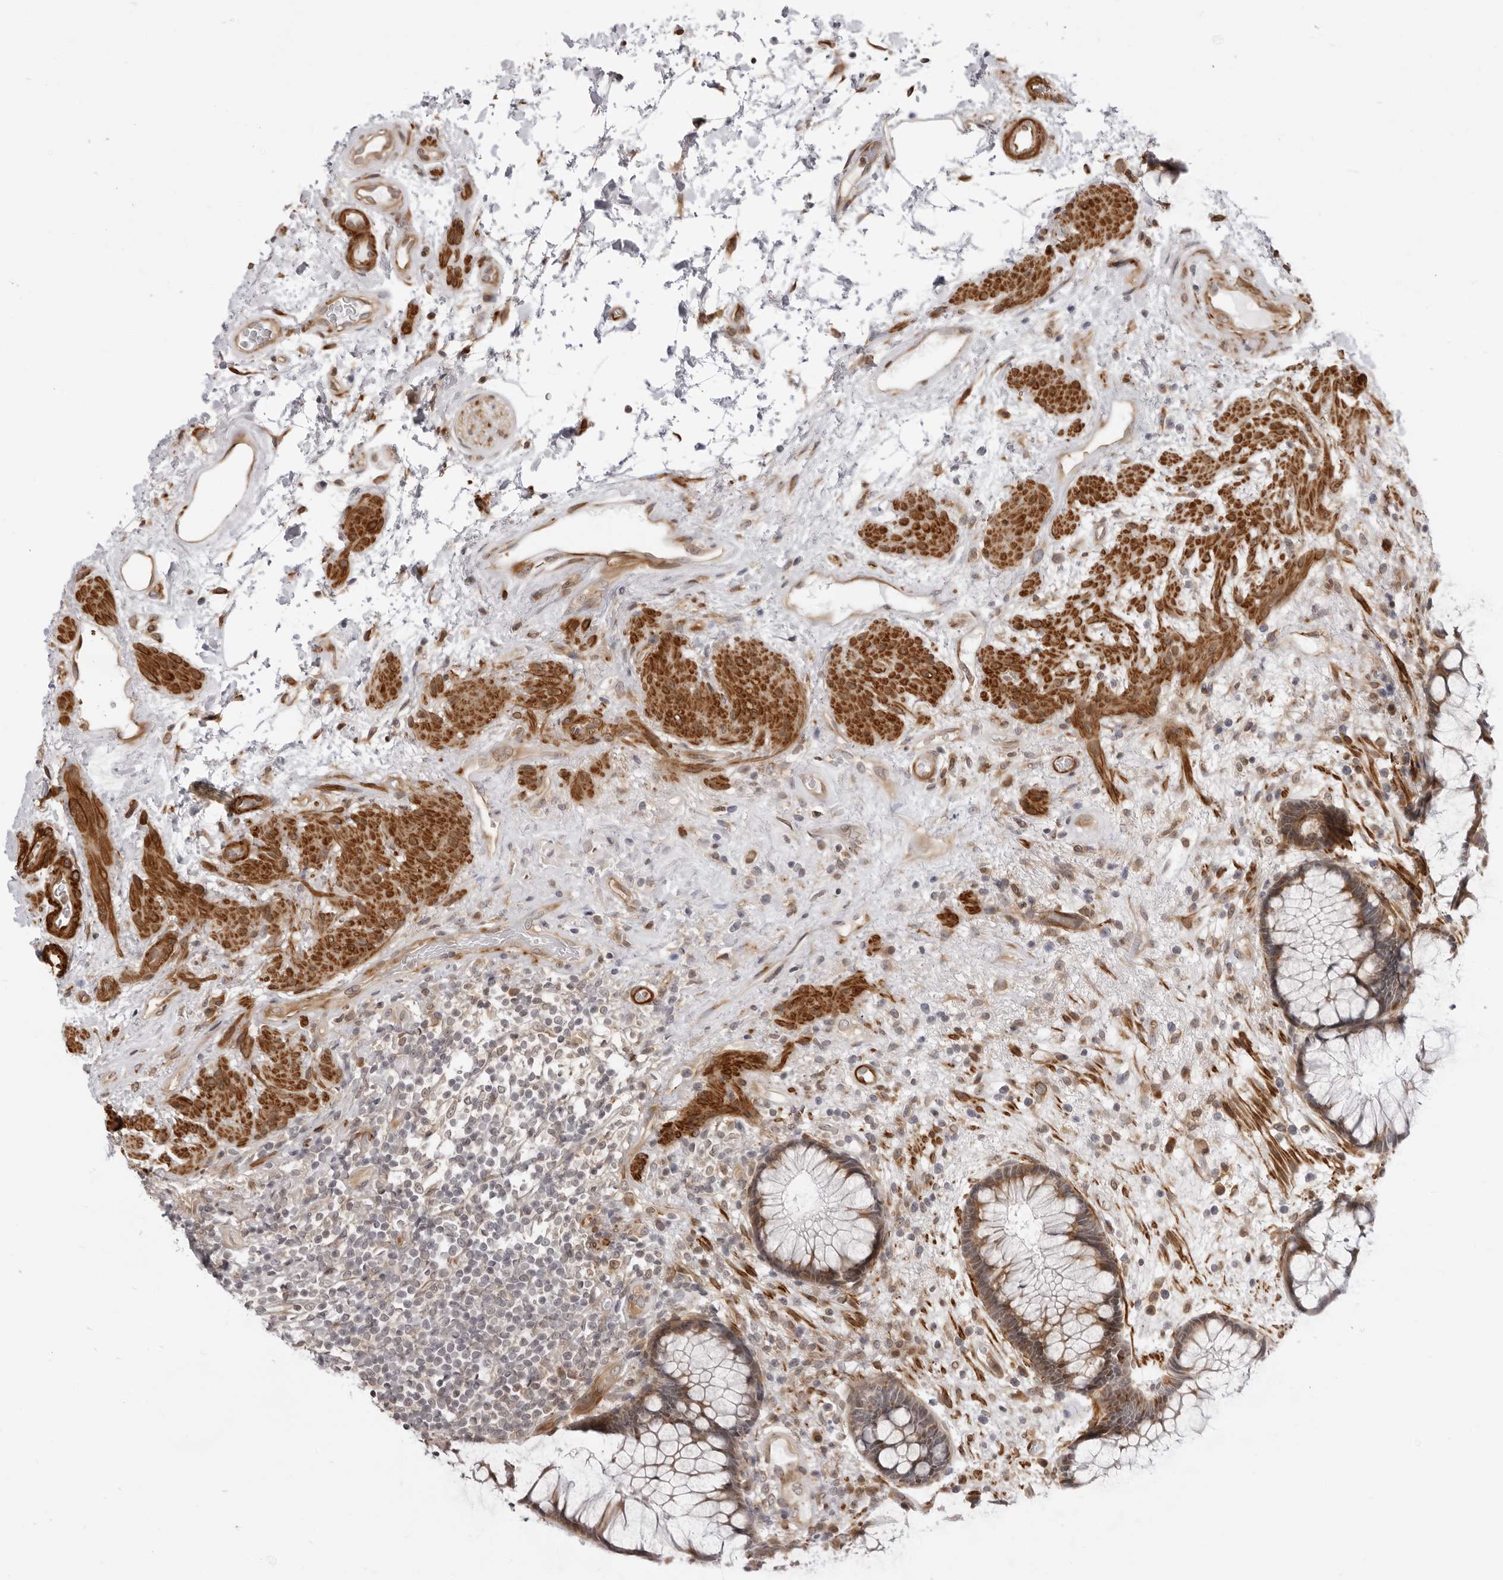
{"staining": {"intensity": "moderate", "quantity": ">75%", "location": "cytoplasmic/membranous"}, "tissue": "rectum", "cell_type": "Glandular cells", "image_type": "normal", "snomed": [{"axis": "morphology", "description": "Normal tissue, NOS"}, {"axis": "topography", "description": "Rectum"}], "caption": "Immunohistochemistry micrograph of normal human rectum stained for a protein (brown), which shows medium levels of moderate cytoplasmic/membranous staining in approximately >75% of glandular cells.", "gene": "SRGAP2", "patient": {"sex": "male", "age": 51}}